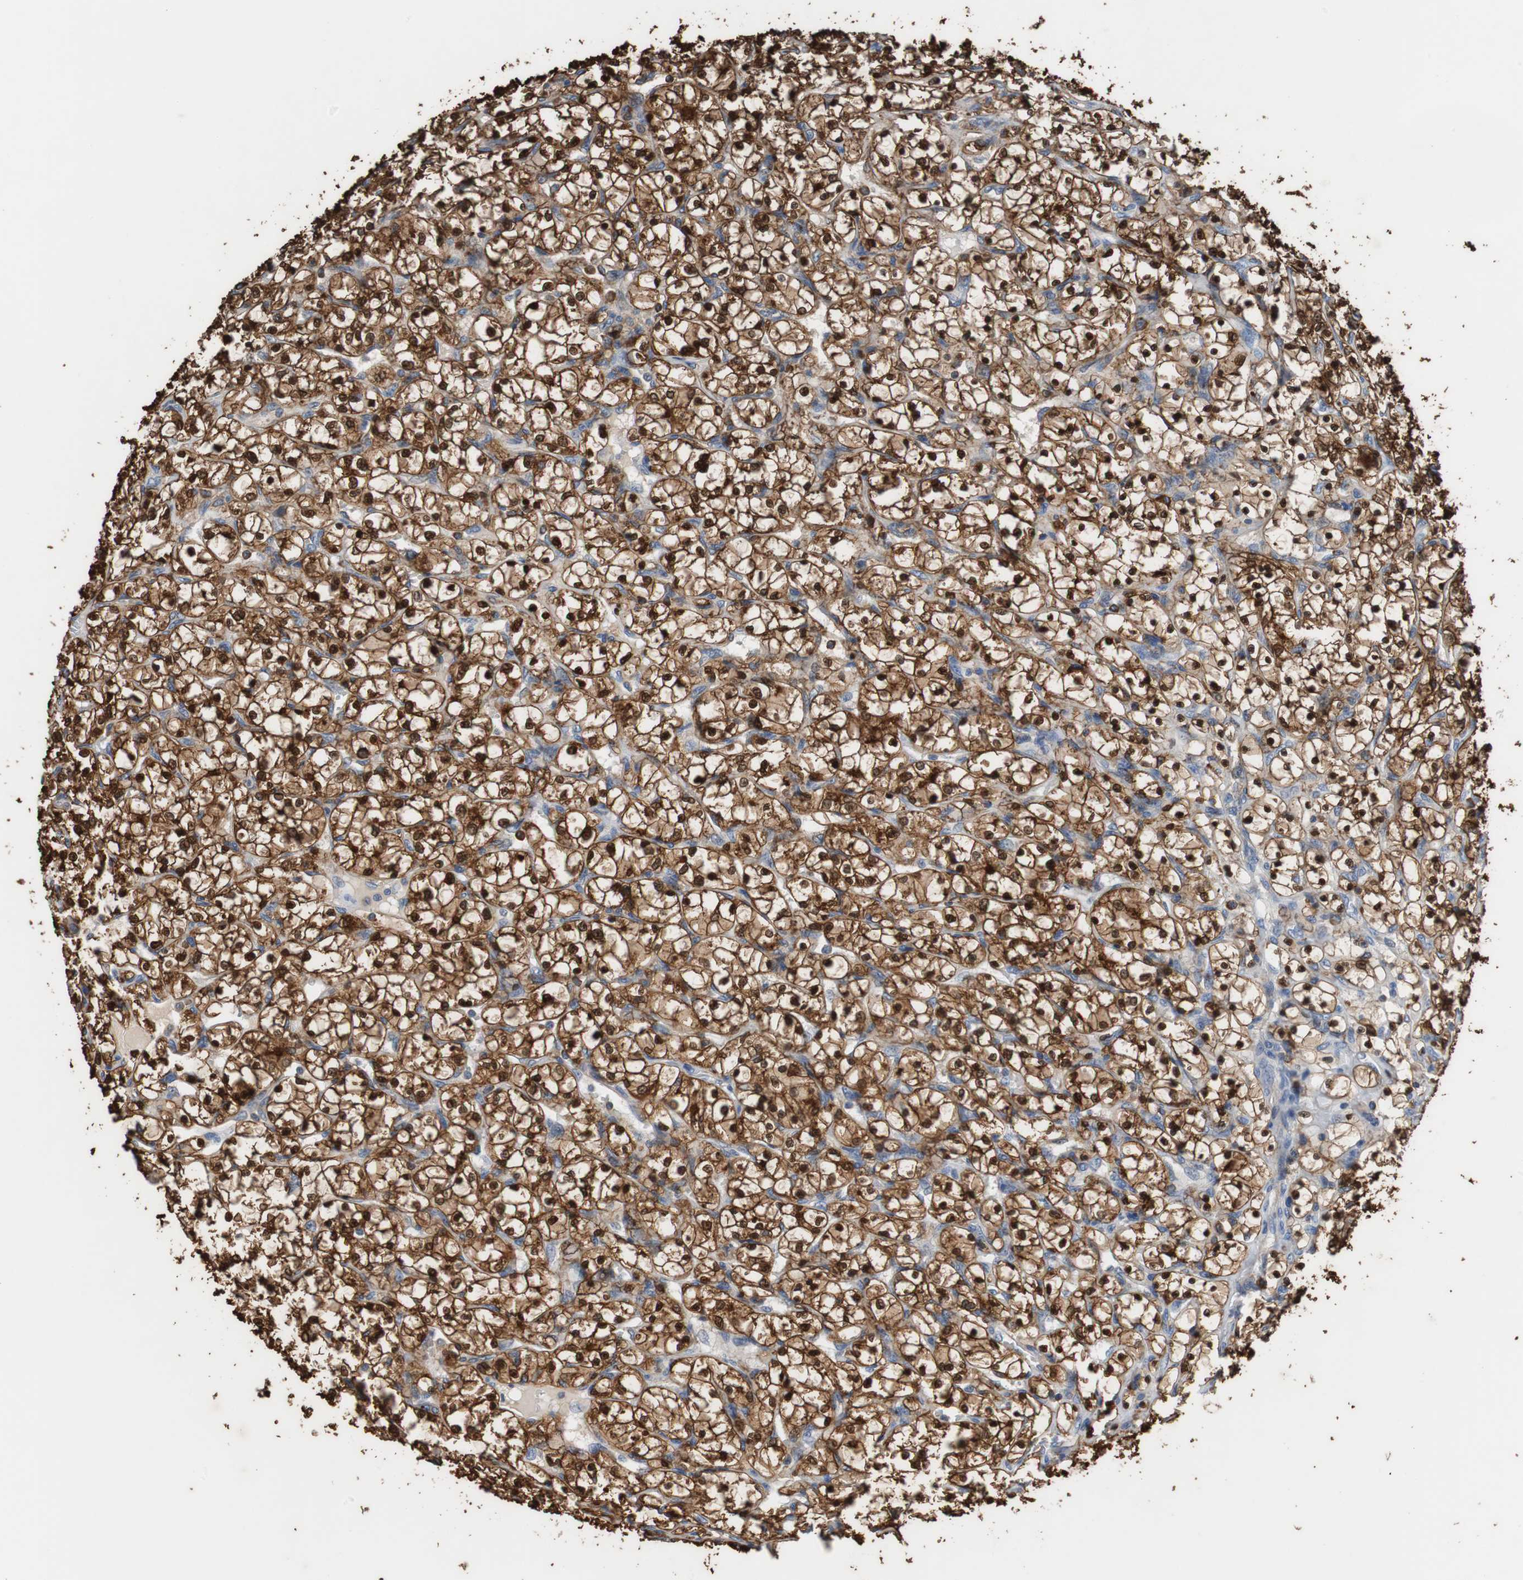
{"staining": {"intensity": "strong", "quantity": ">75%", "location": "cytoplasmic/membranous,nuclear"}, "tissue": "renal cancer", "cell_type": "Tumor cells", "image_type": "cancer", "snomed": [{"axis": "morphology", "description": "Adenocarcinoma, NOS"}, {"axis": "topography", "description": "Kidney"}], "caption": "Adenocarcinoma (renal) was stained to show a protein in brown. There is high levels of strong cytoplasmic/membranous and nuclear expression in about >75% of tumor cells.", "gene": "ANXA4", "patient": {"sex": "female", "age": 69}}